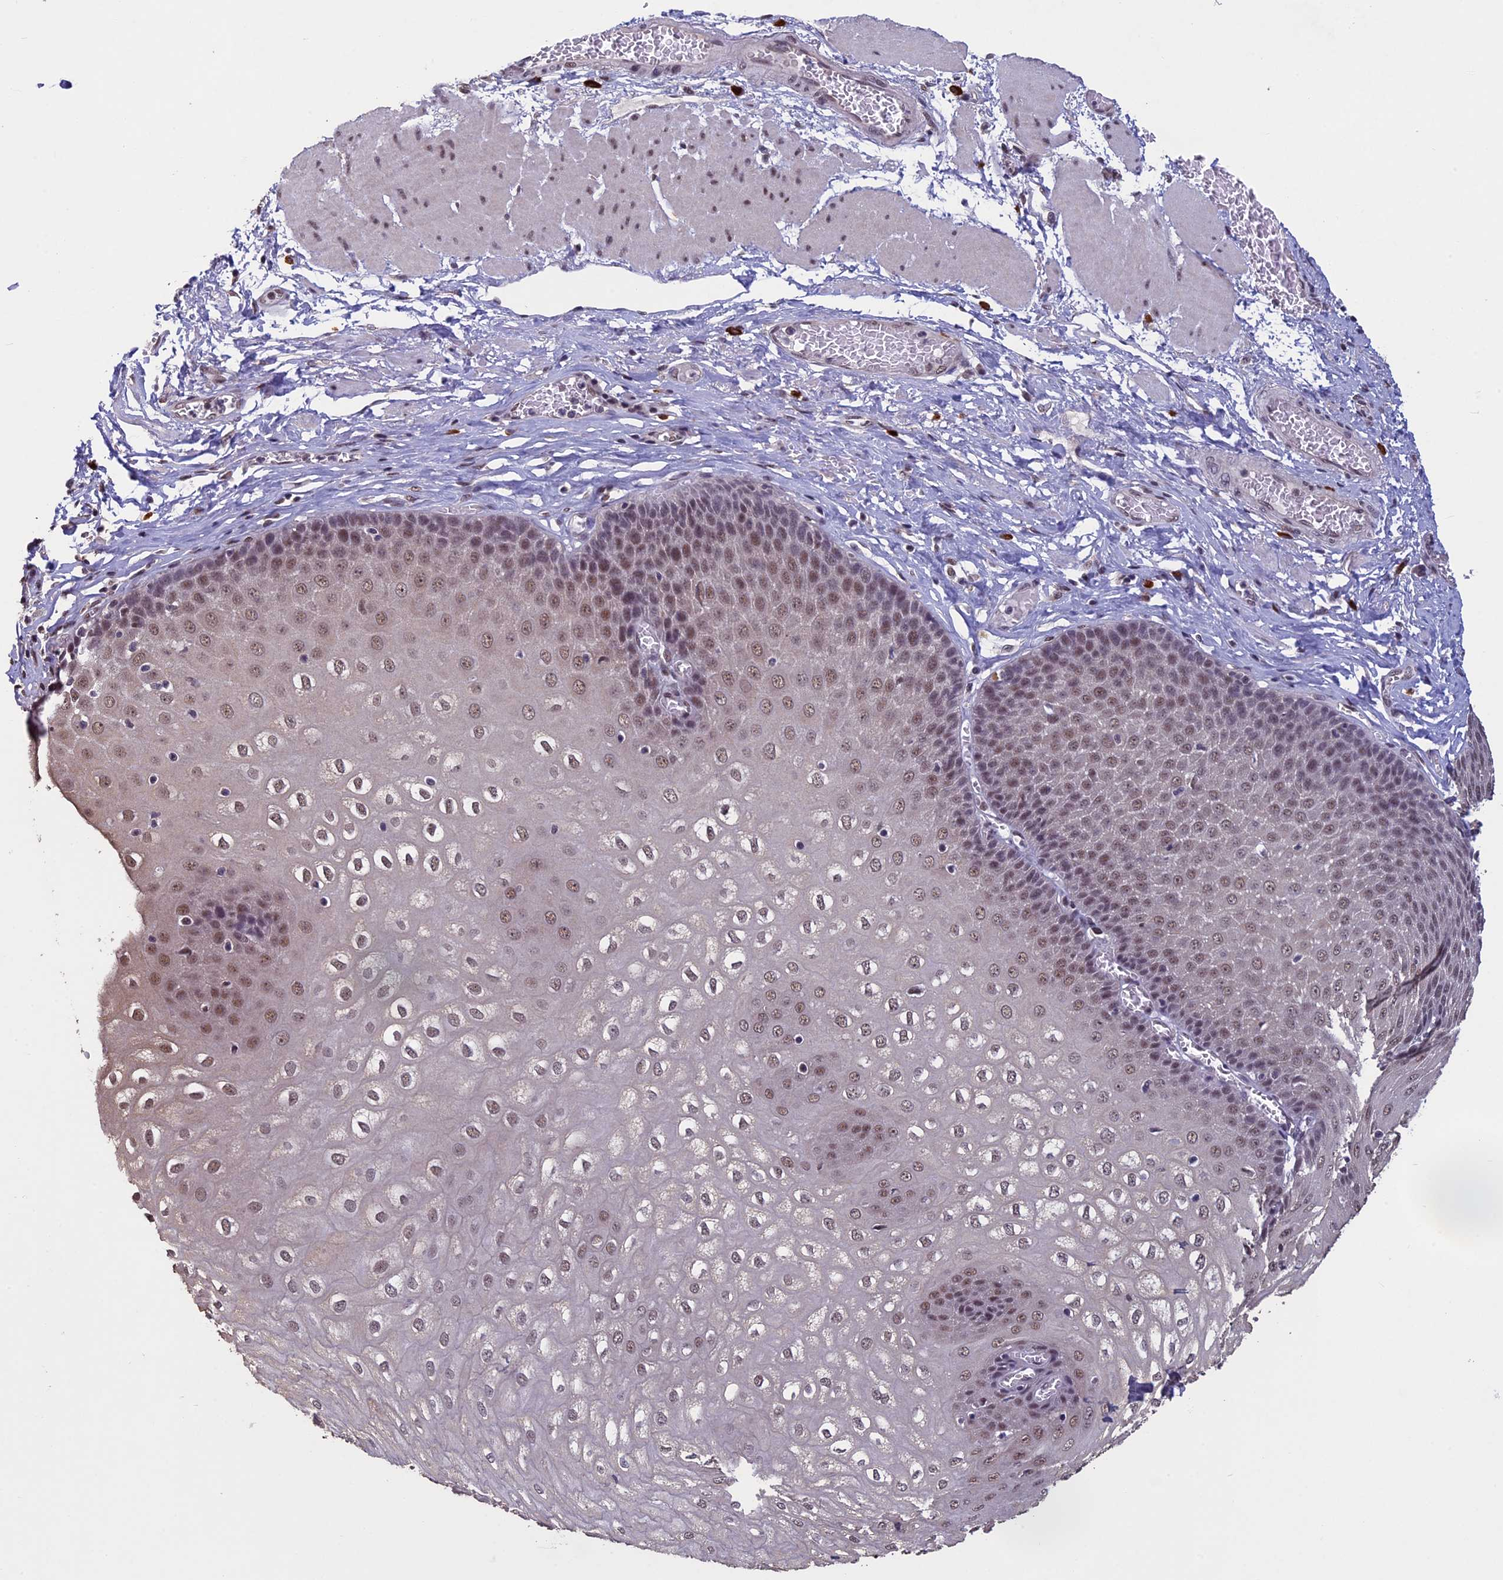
{"staining": {"intensity": "moderate", "quantity": "<25%", "location": "nuclear"}, "tissue": "esophagus", "cell_type": "Squamous epithelial cells", "image_type": "normal", "snomed": [{"axis": "morphology", "description": "Normal tissue, NOS"}, {"axis": "topography", "description": "Esophagus"}], "caption": "A micrograph of human esophagus stained for a protein exhibits moderate nuclear brown staining in squamous epithelial cells.", "gene": "RNF40", "patient": {"sex": "male", "age": 60}}